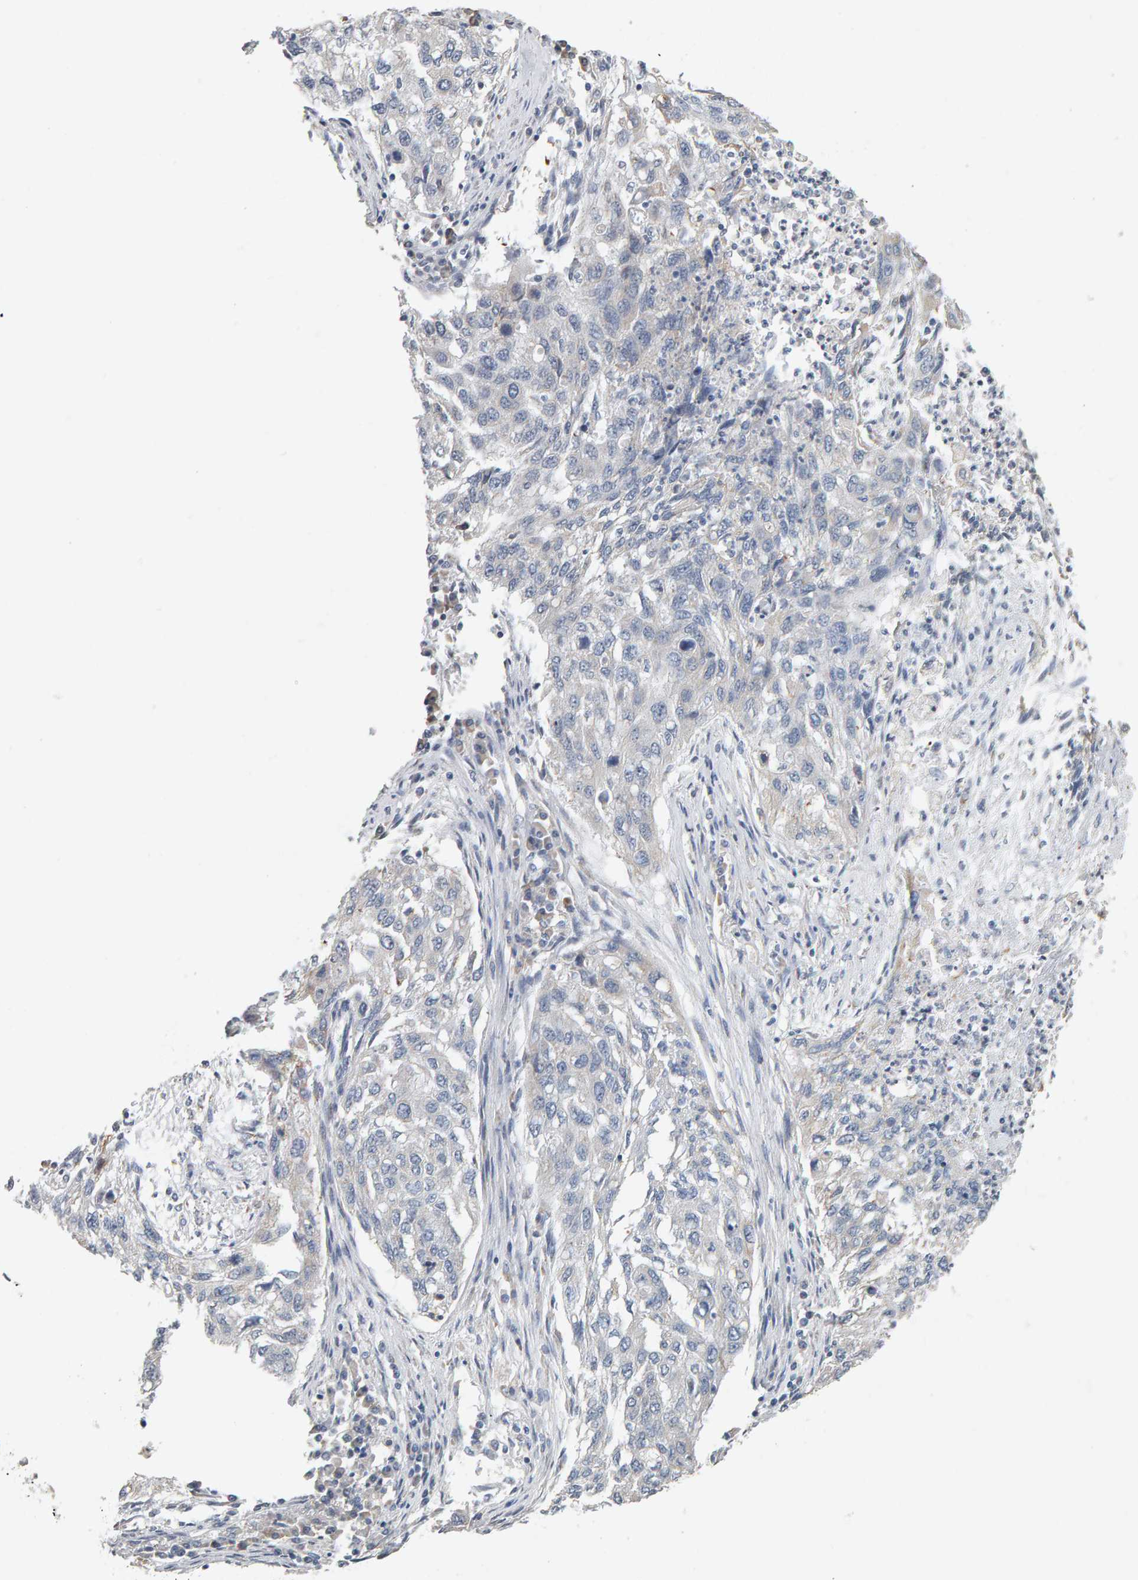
{"staining": {"intensity": "negative", "quantity": "none", "location": "none"}, "tissue": "lung cancer", "cell_type": "Tumor cells", "image_type": "cancer", "snomed": [{"axis": "morphology", "description": "Squamous cell carcinoma, NOS"}, {"axis": "topography", "description": "Lung"}], "caption": "Immunohistochemistry histopathology image of neoplastic tissue: human lung cancer (squamous cell carcinoma) stained with DAB (3,3'-diaminobenzidine) demonstrates no significant protein expression in tumor cells.", "gene": "ADHFE1", "patient": {"sex": "female", "age": 63}}